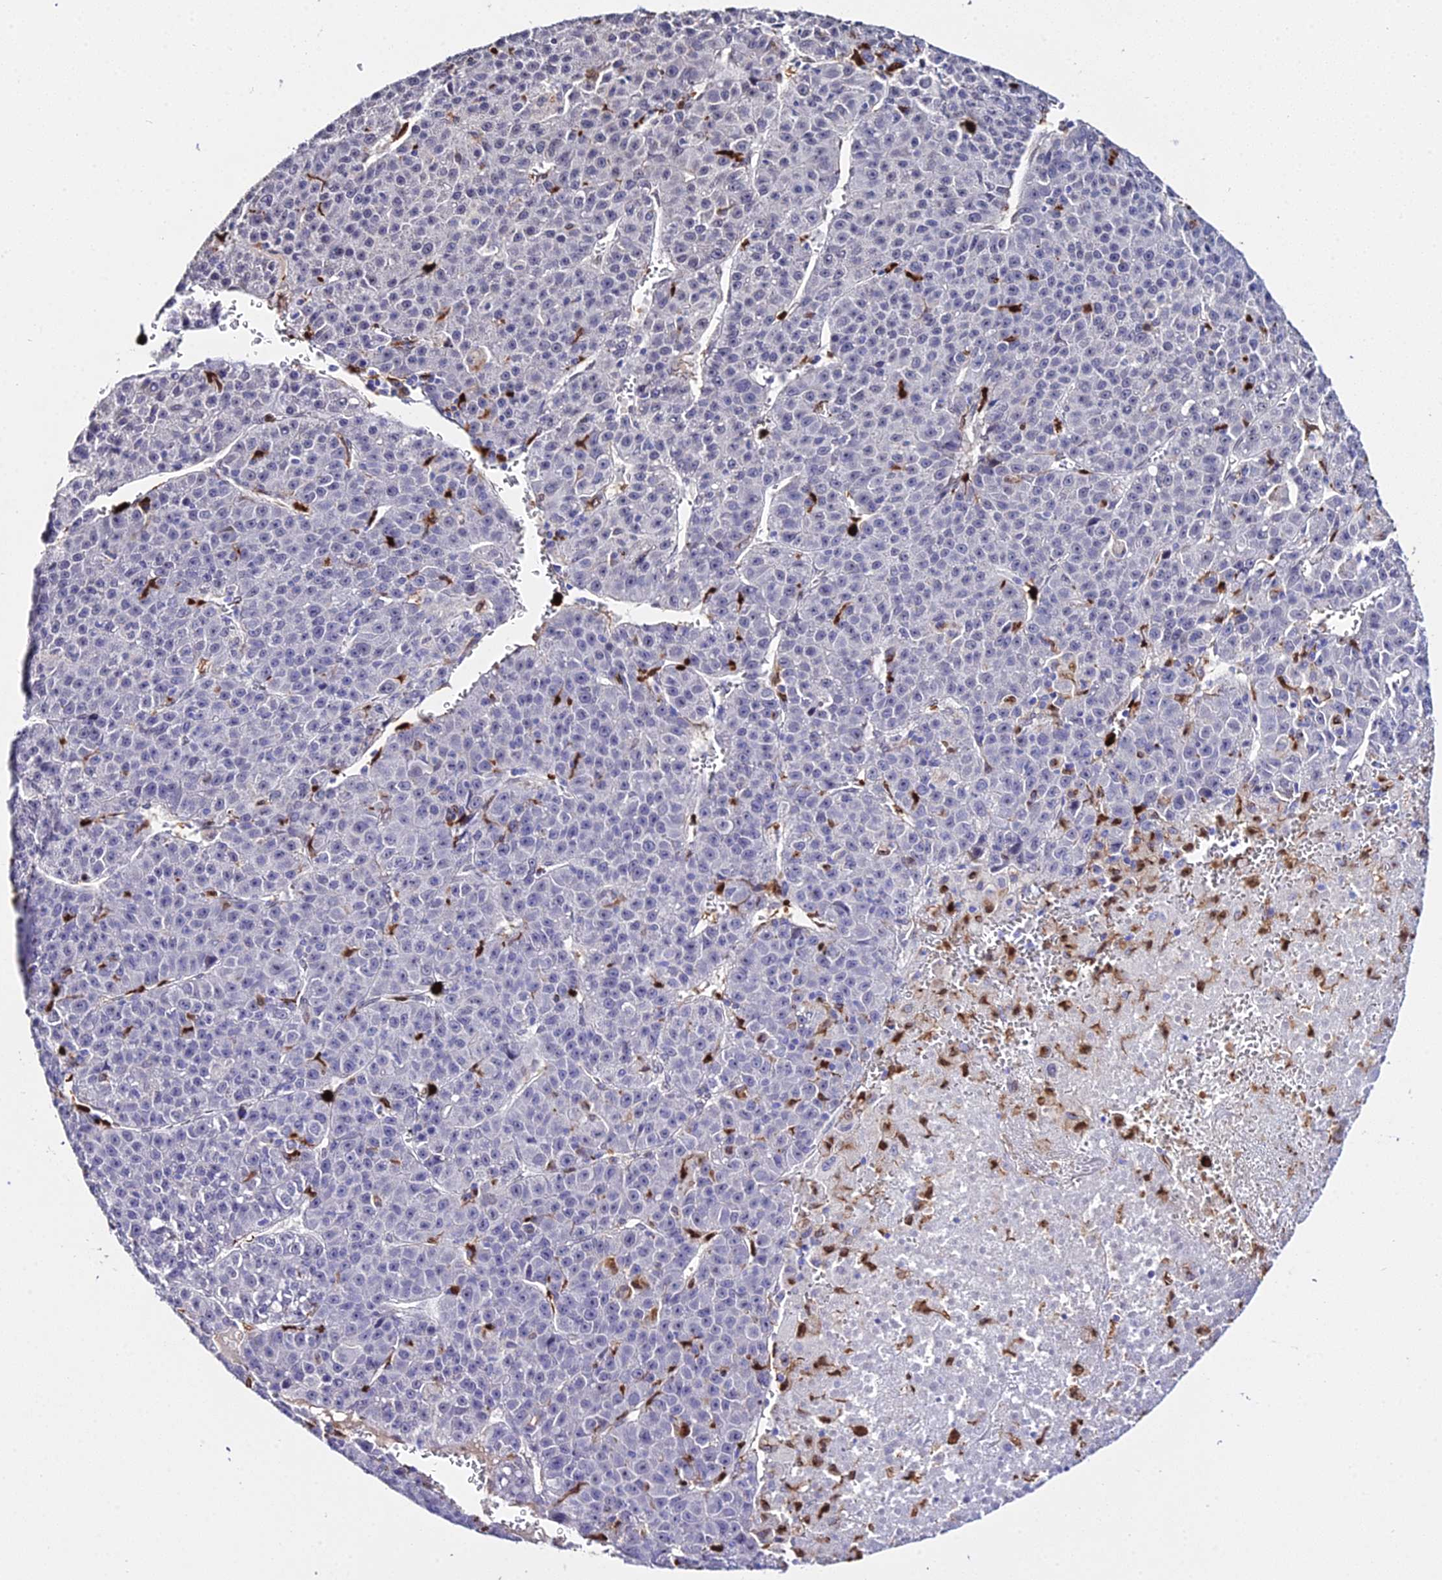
{"staining": {"intensity": "negative", "quantity": "none", "location": "none"}, "tissue": "liver cancer", "cell_type": "Tumor cells", "image_type": "cancer", "snomed": [{"axis": "morphology", "description": "Carcinoma, Hepatocellular, NOS"}, {"axis": "topography", "description": "Liver"}], "caption": "This is an immunohistochemistry image of human hepatocellular carcinoma (liver). There is no staining in tumor cells.", "gene": "MCM10", "patient": {"sex": "female", "age": 53}}